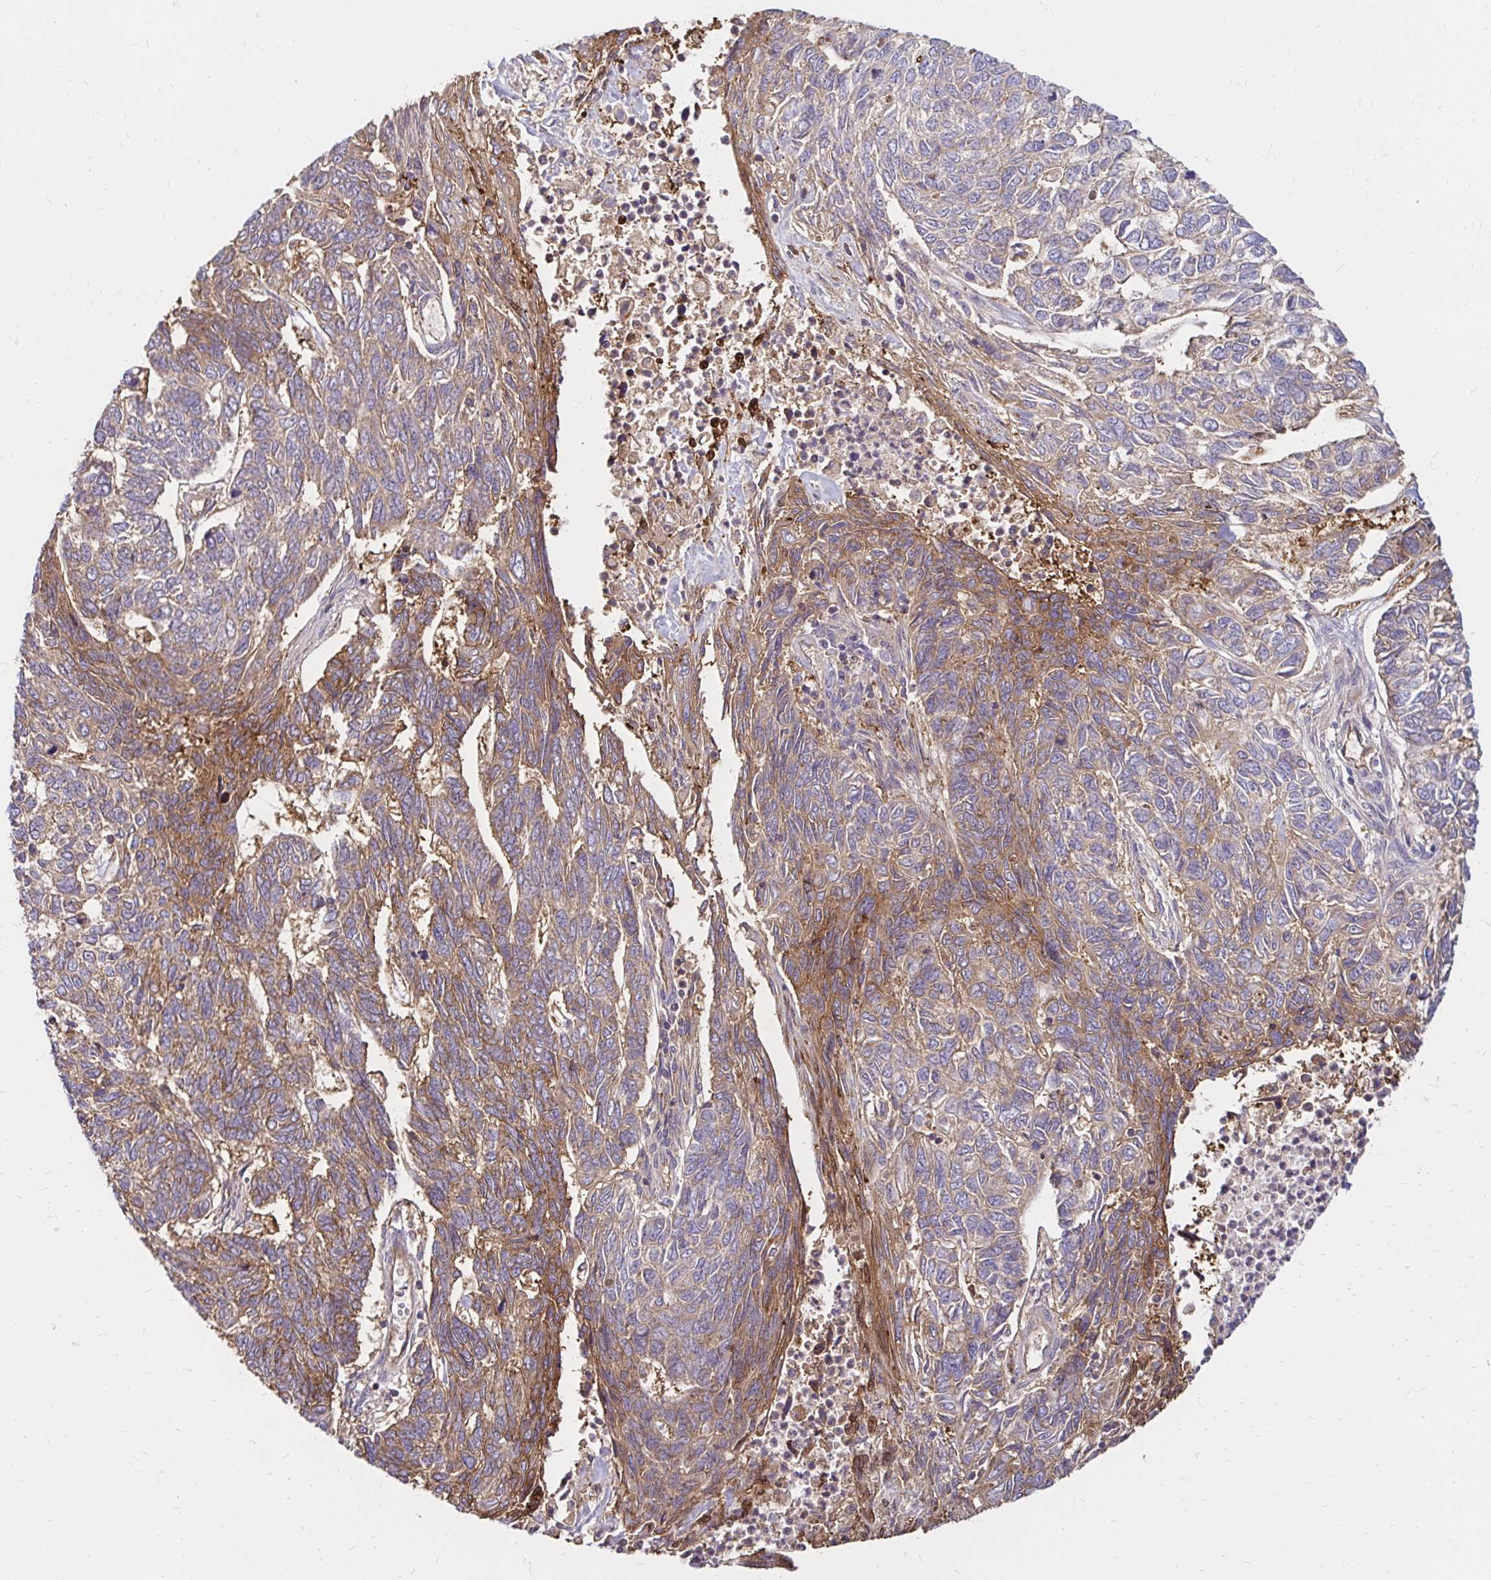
{"staining": {"intensity": "weak", "quantity": "25%-75%", "location": "cytoplasmic/membranous"}, "tissue": "skin cancer", "cell_type": "Tumor cells", "image_type": "cancer", "snomed": [{"axis": "morphology", "description": "Basal cell carcinoma"}, {"axis": "topography", "description": "Skin"}], "caption": "Human skin cancer (basal cell carcinoma) stained with a protein marker demonstrates weak staining in tumor cells.", "gene": "ITGA2", "patient": {"sex": "female", "age": 65}}